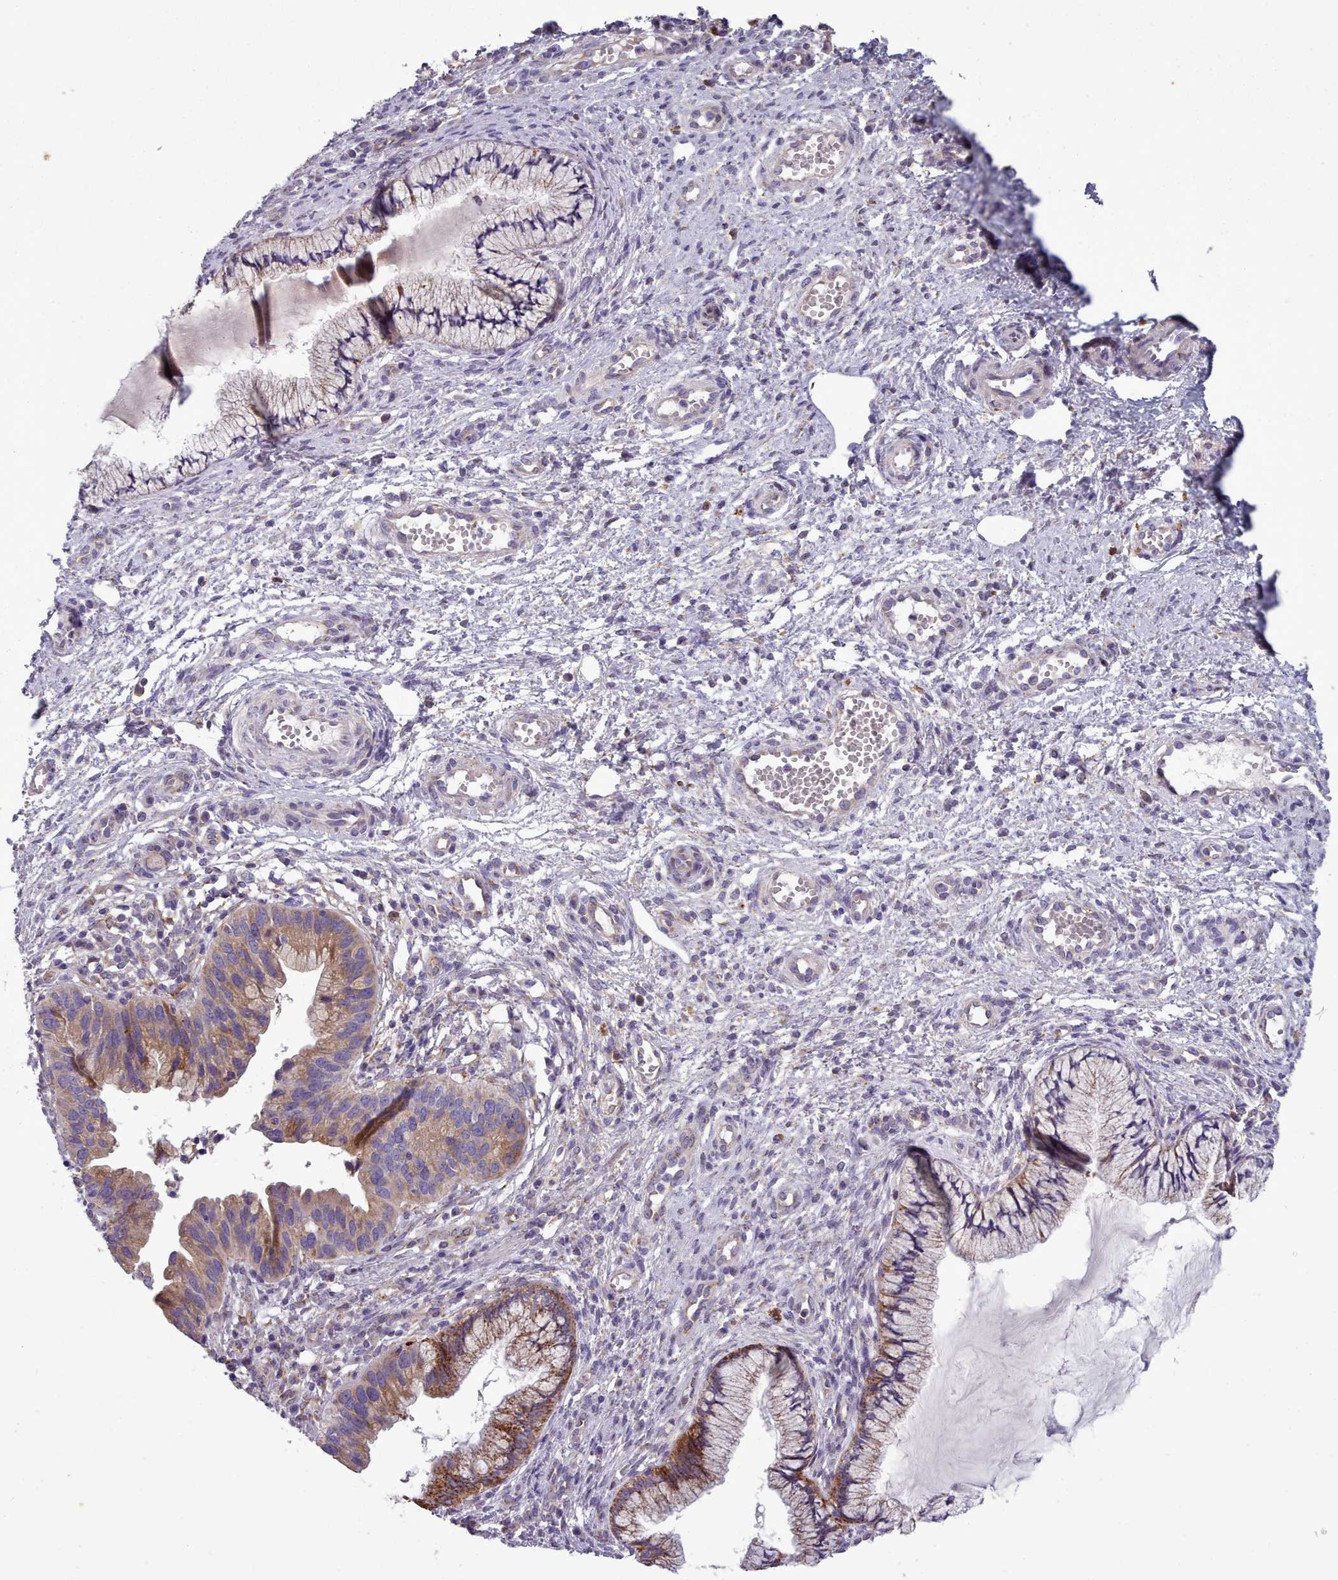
{"staining": {"intensity": "strong", "quantity": "25%-75%", "location": "cytoplasmic/membranous"}, "tissue": "cervical cancer", "cell_type": "Tumor cells", "image_type": "cancer", "snomed": [{"axis": "morphology", "description": "Adenocarcinoma, NOS"}, {"axis": "topography", "description": "Cervix"}], "caption": "High-power microscopy captured an IHC micrograph of adenocarcinoma (cervical), revealing strong cytoplasmic/membranous positivity in about 25%-75% of tumor cells.", "gene": "FKBP10", "patient": {"sex": "female", "age": 34}}